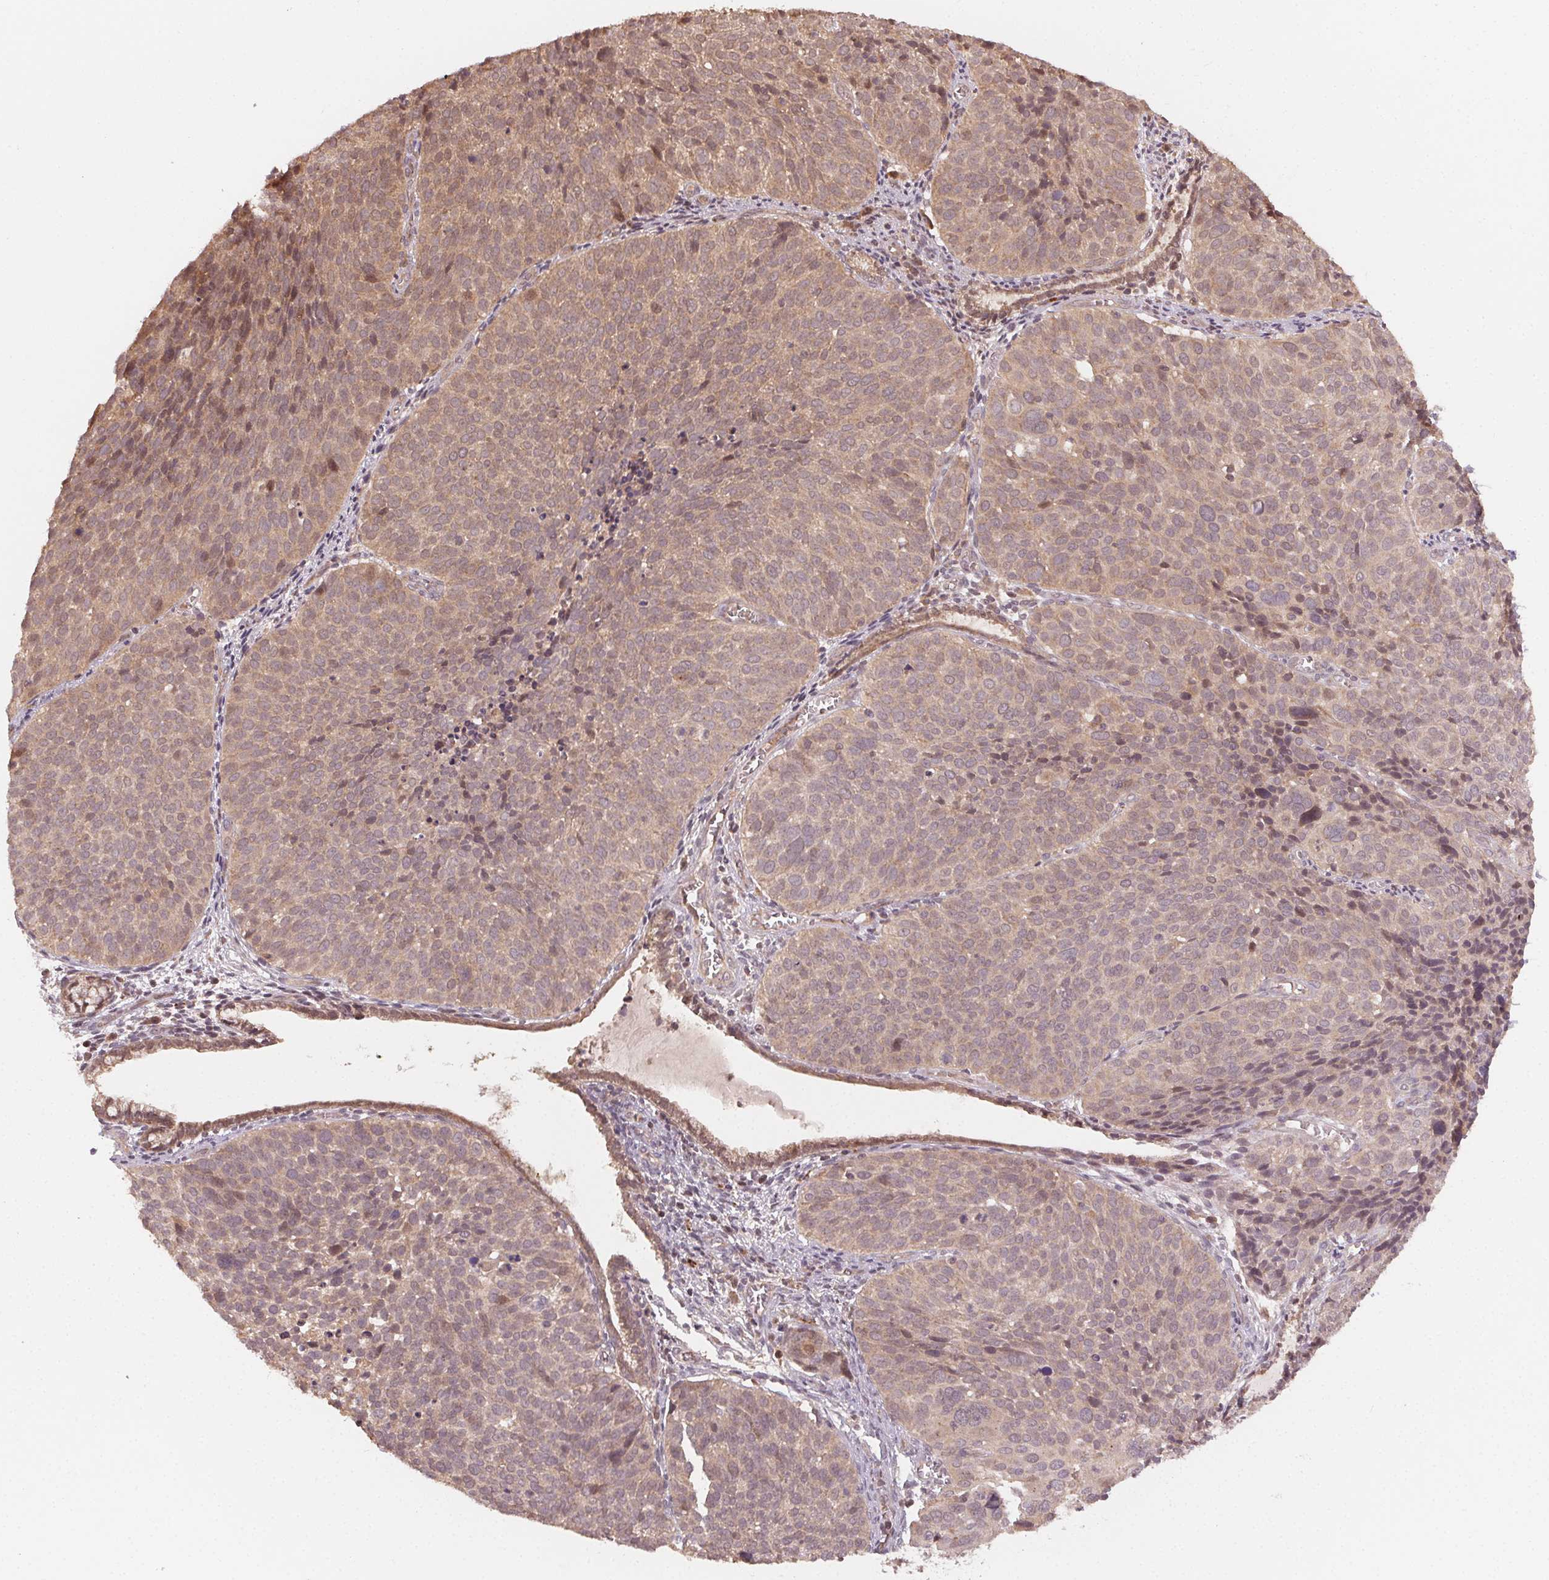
{"staining": {"intensity": "weak", "quantity": ">75%", "location": "cytoplasmic/membranous"}, "tissue": "cervical cancer", "cell_type": "Tumor cells", "image_type": "cancer", "snomed": [{"axis": "morphology", "description": "Squamous cell carcinoma, NOS"}, {"axis": "topography", "description": "Cervix"}], "caption": "A brown stain labels weak cytoplasmic/membranous staining of a protein in cervical cancer tumor cells.", "gene": "WBP2", "patient": {"sex": "female", "age": 39}}